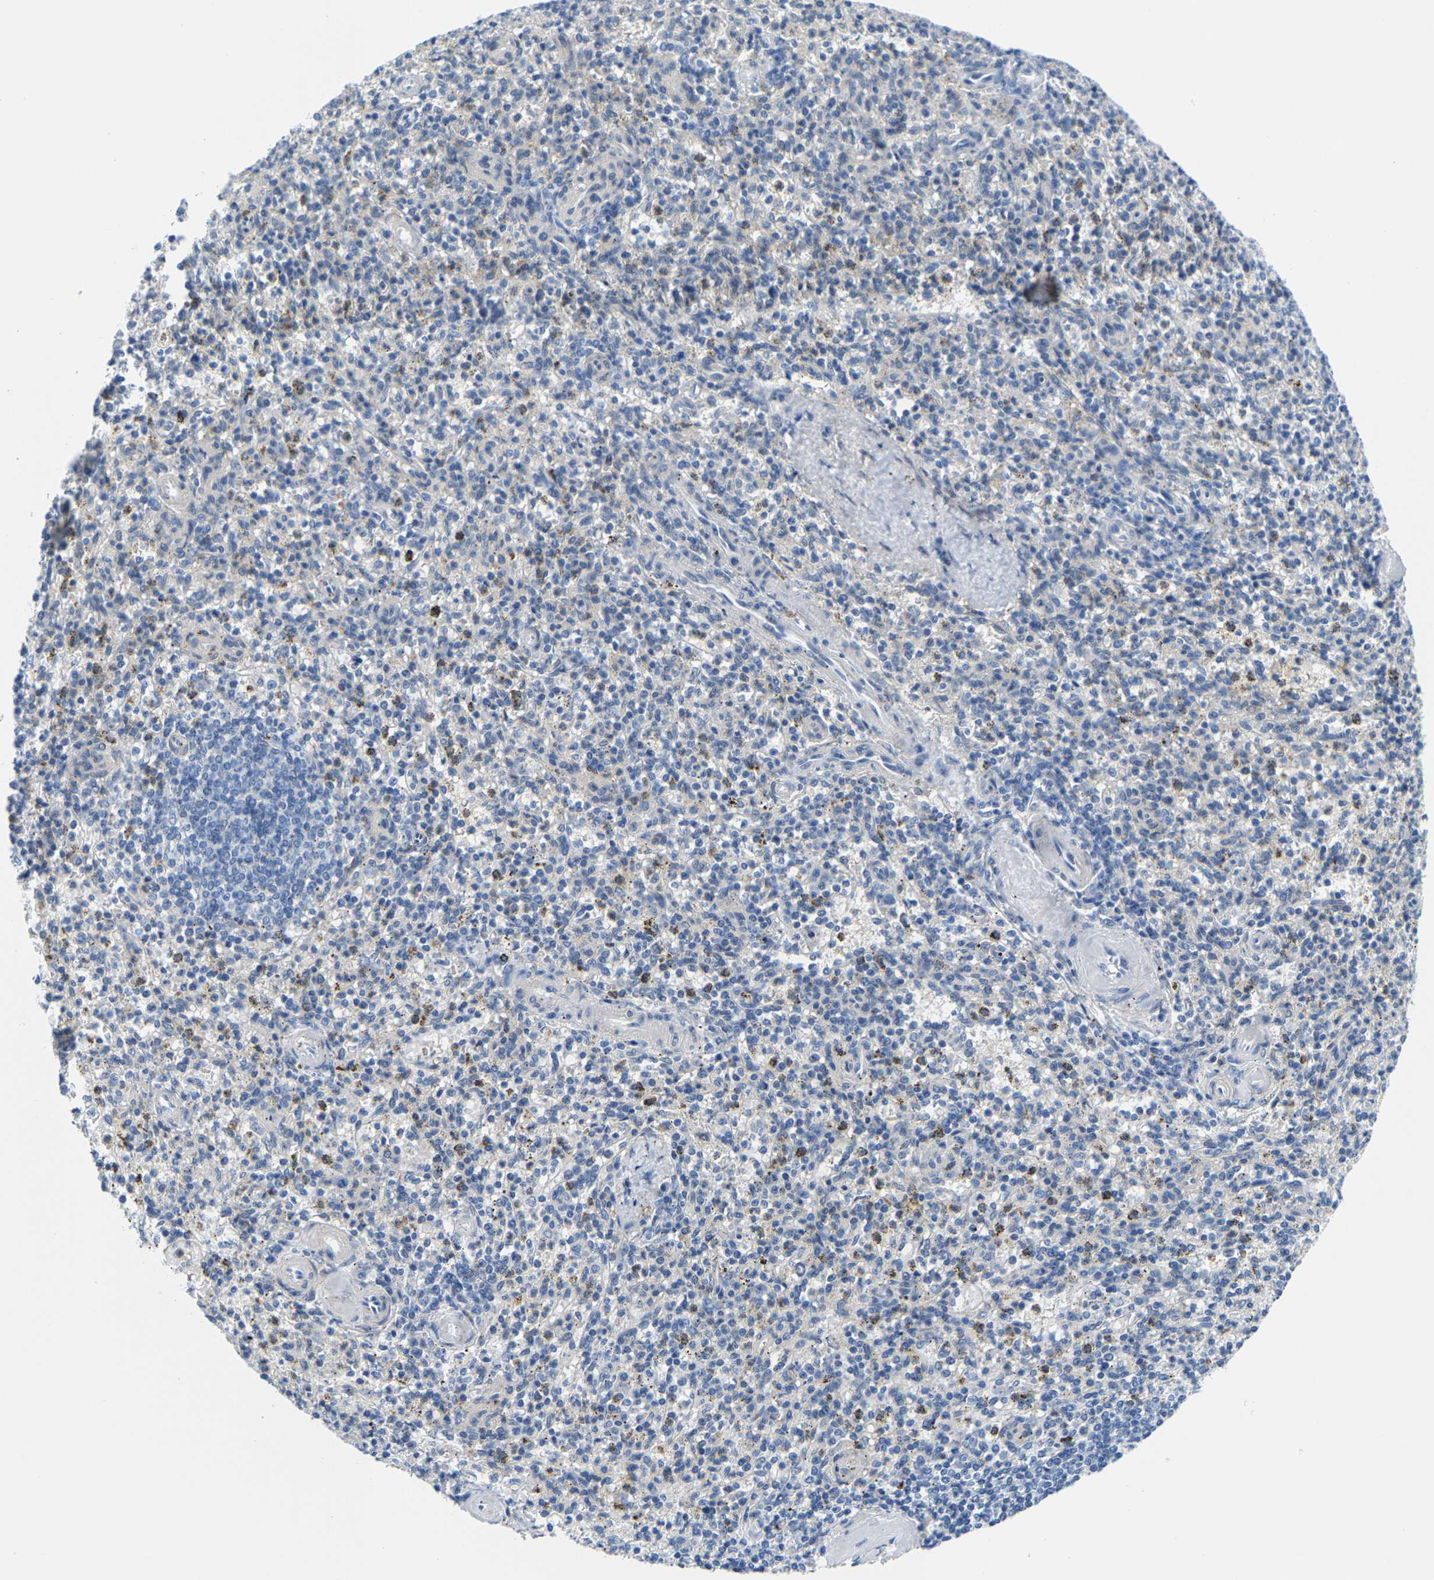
{"staining": {"intensity": "negative", "quantity": "none", "location": "none"}, "tissue": "spleen", "cell_type": "Cells in red pulp", "image_type": "normal", "snomed": [{"axis": "morphology", "description": "Normal tissue, NOS"}, {"axis": "topography", "description": "Spleen"}], "caption": "High power microscopy histopathology image of an immunohistochemistry histopathology image of benign spleen, revealing no significant staining in cells in red pulp.", "gene": "SSH3", "patient": {"sex": "male", "age": 72}}